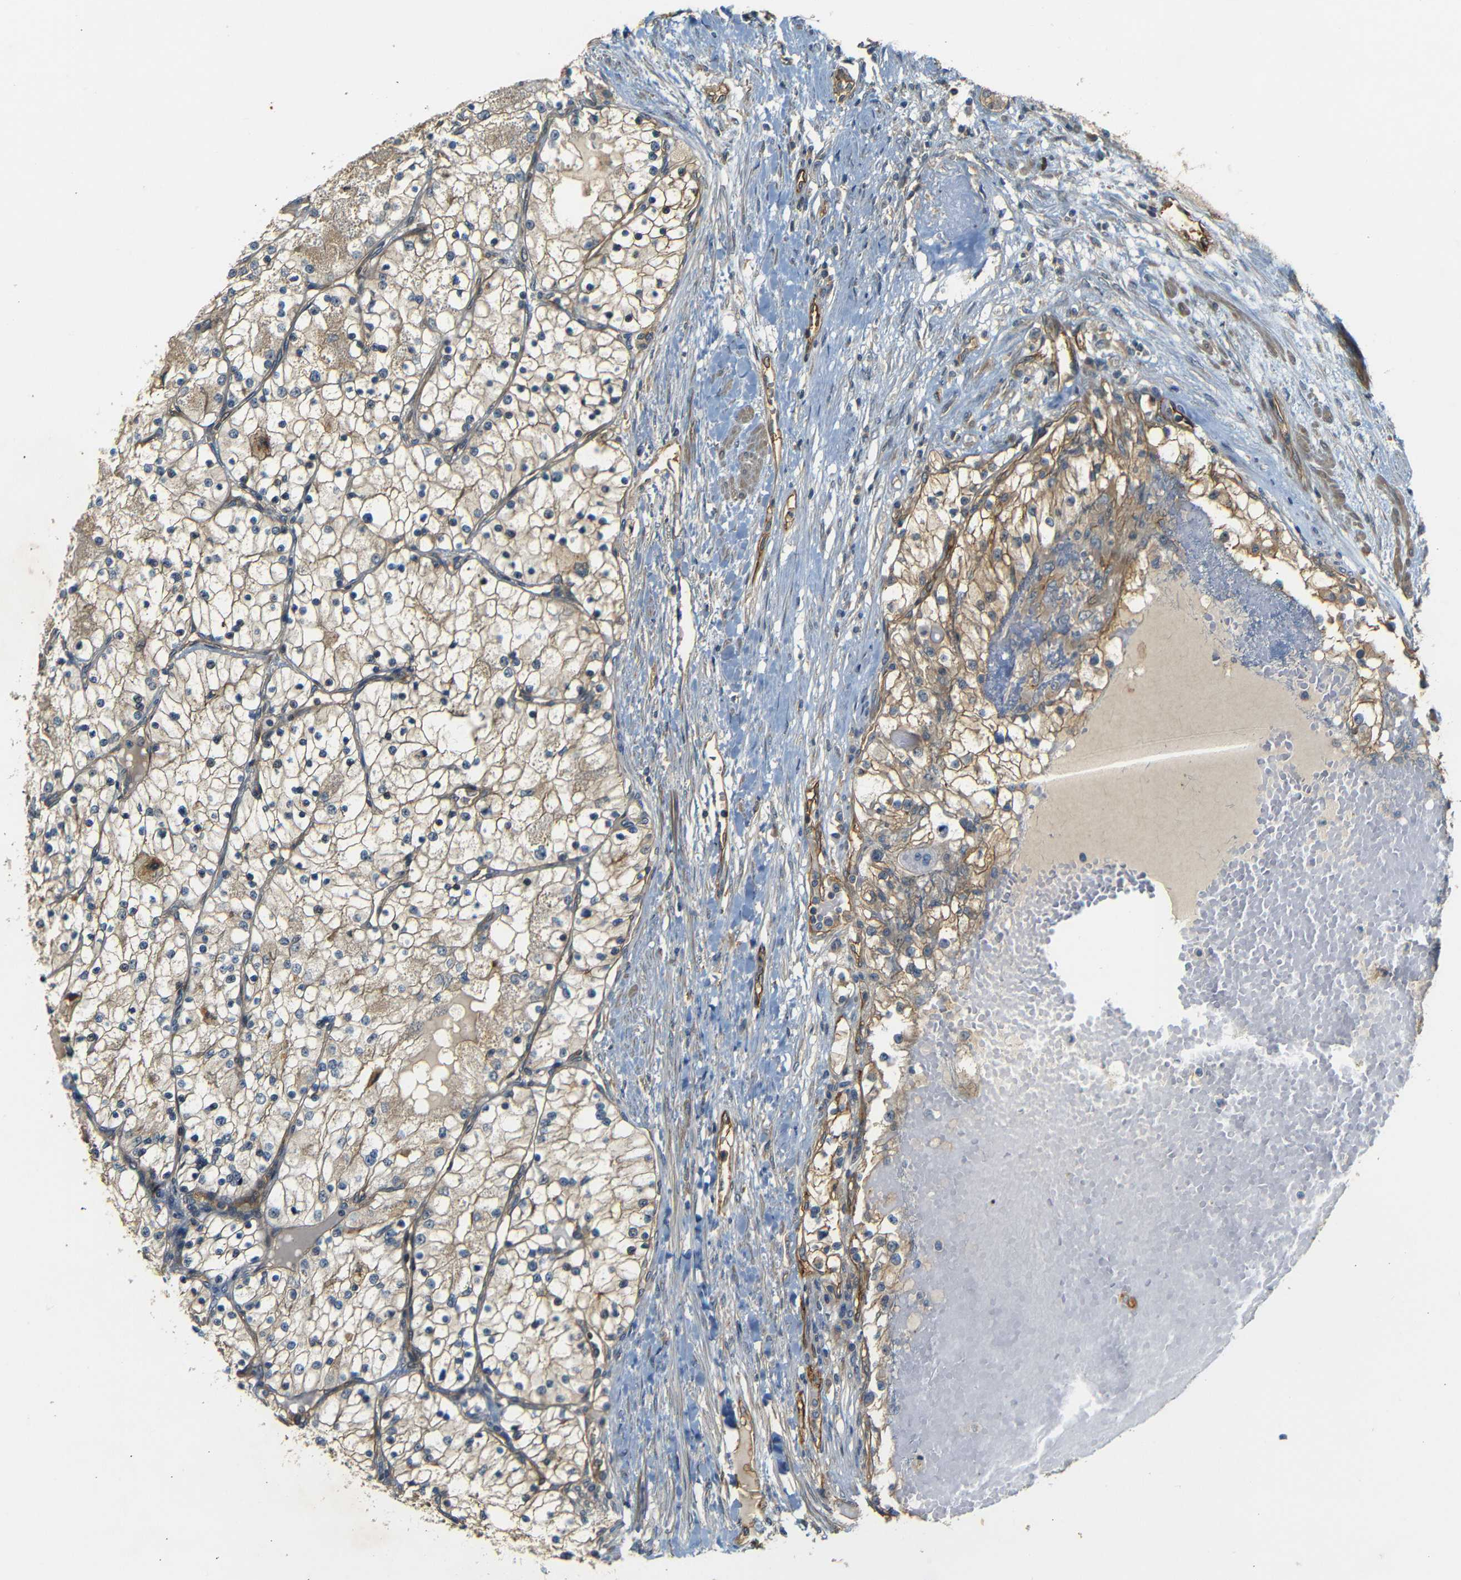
{"staining": {"intensity": "moderate", "quantity": "25%-75%", "location": "cytoplasmic/membranous"}, "tissue": "renal cancer", "cell_type": "Tumor cells", "image_type": "cancer", "snomed": [{"axis": "morphology", "description": "Adenocarcinoma, NOS"}, {"axis": "topography", "description": "Kidney"}], "caption": "Immunohistochemical staining of human renal cancer reveals medium levels of moderate cytoplasmic/membranous protein expression in about 25%-75% of tumor cells.", "gene": "RELL1", "patient": {"sex": "male", "age": 68}}